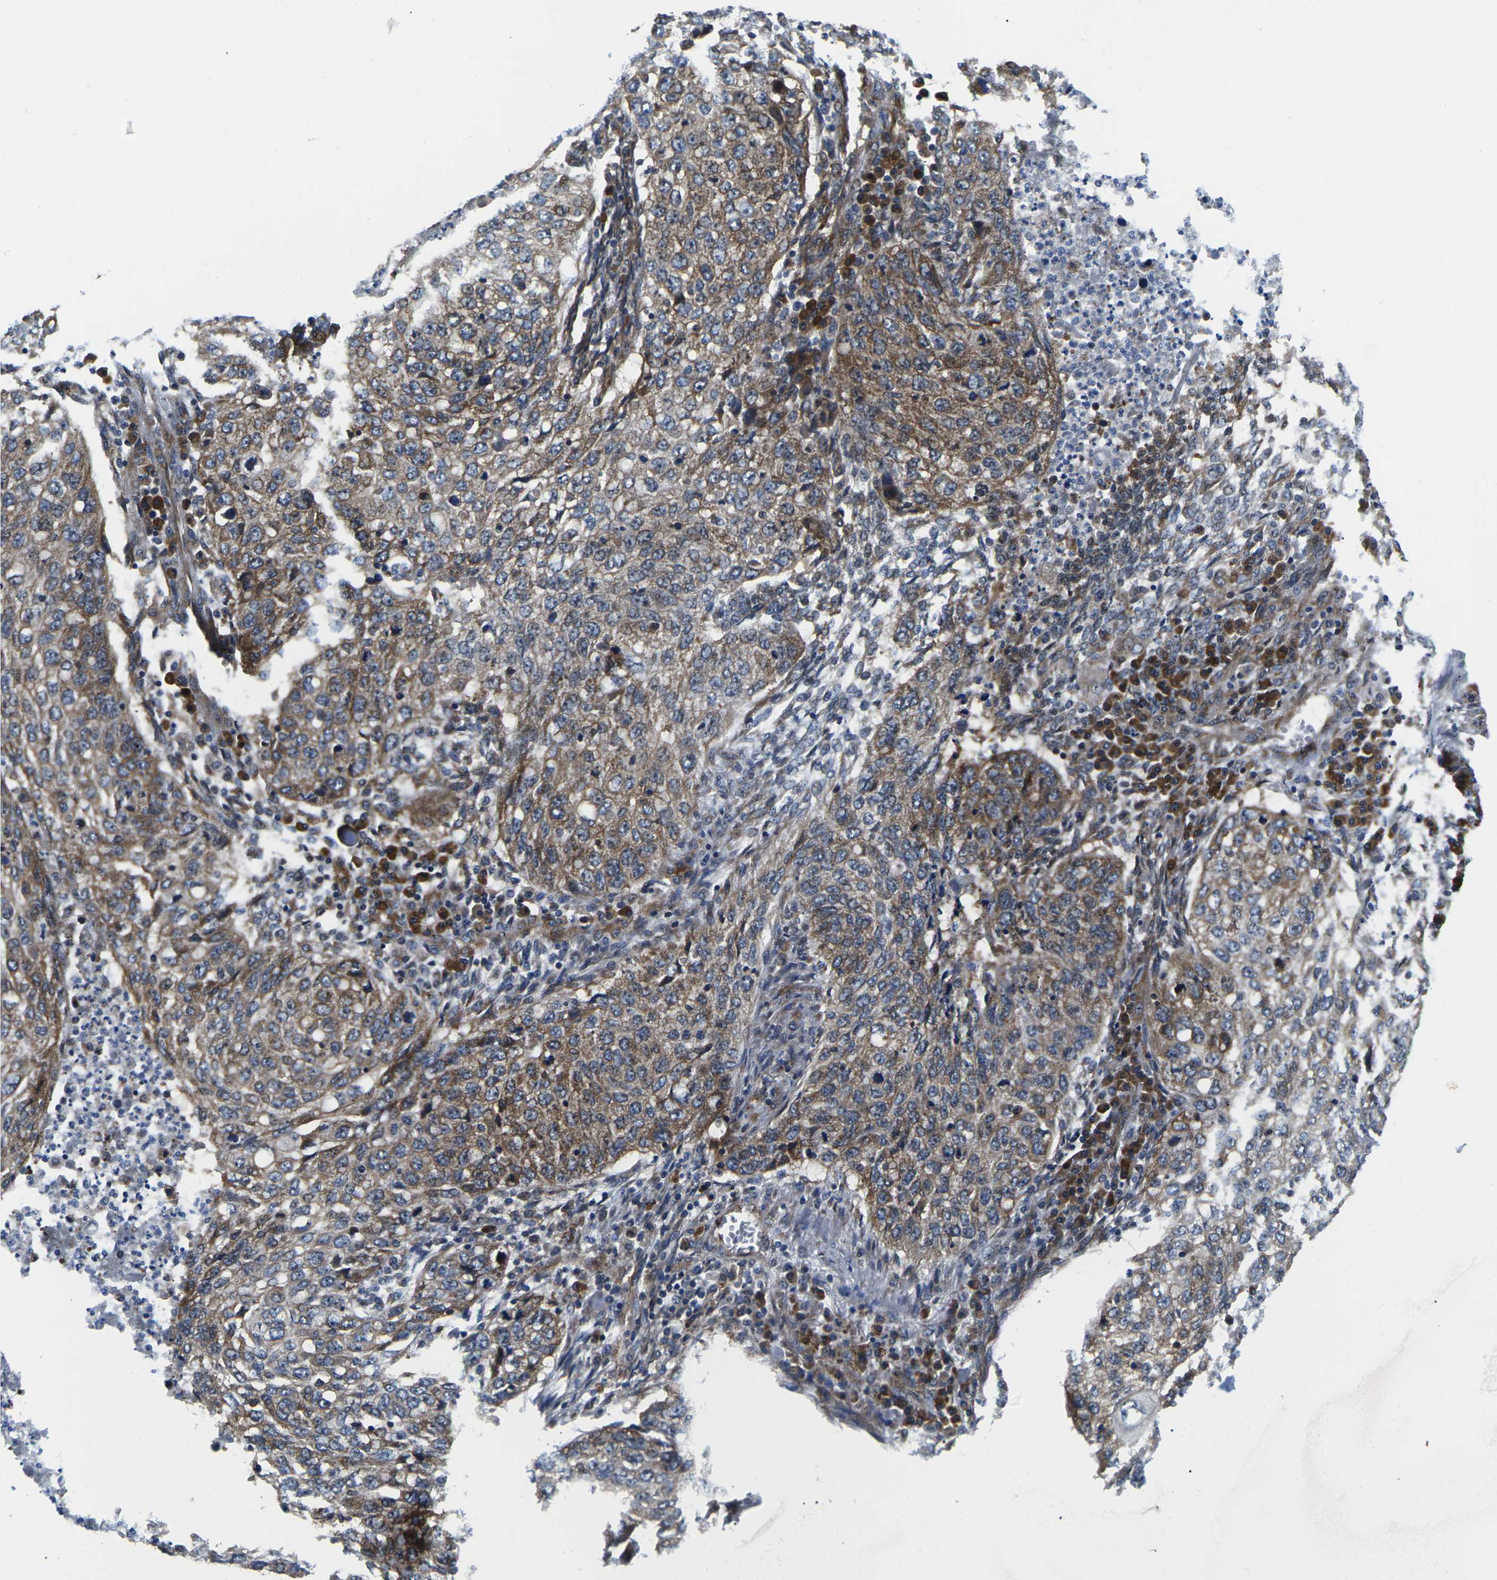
{"staining": {"intensity": "moderate", "quantity": ">75%", "location": "cytoplasmic/membranous"}, "tissue": "lung cancer", "cell_type": "Tumor cells", "image_type": "cancer", "snomed": [{"axis": "morphology", "description": "Squamous cell carcinoma, NOS"}, {"axis": "topography", "description": "Lung"}], "caption": "A brown stain shows moderate cytoplasmic/membranous staining of a protein in squamous cell carcinoma (lung) tumor cells.", "gene": "EIF4E", "patient": {"sex": "female", "age": 63}}